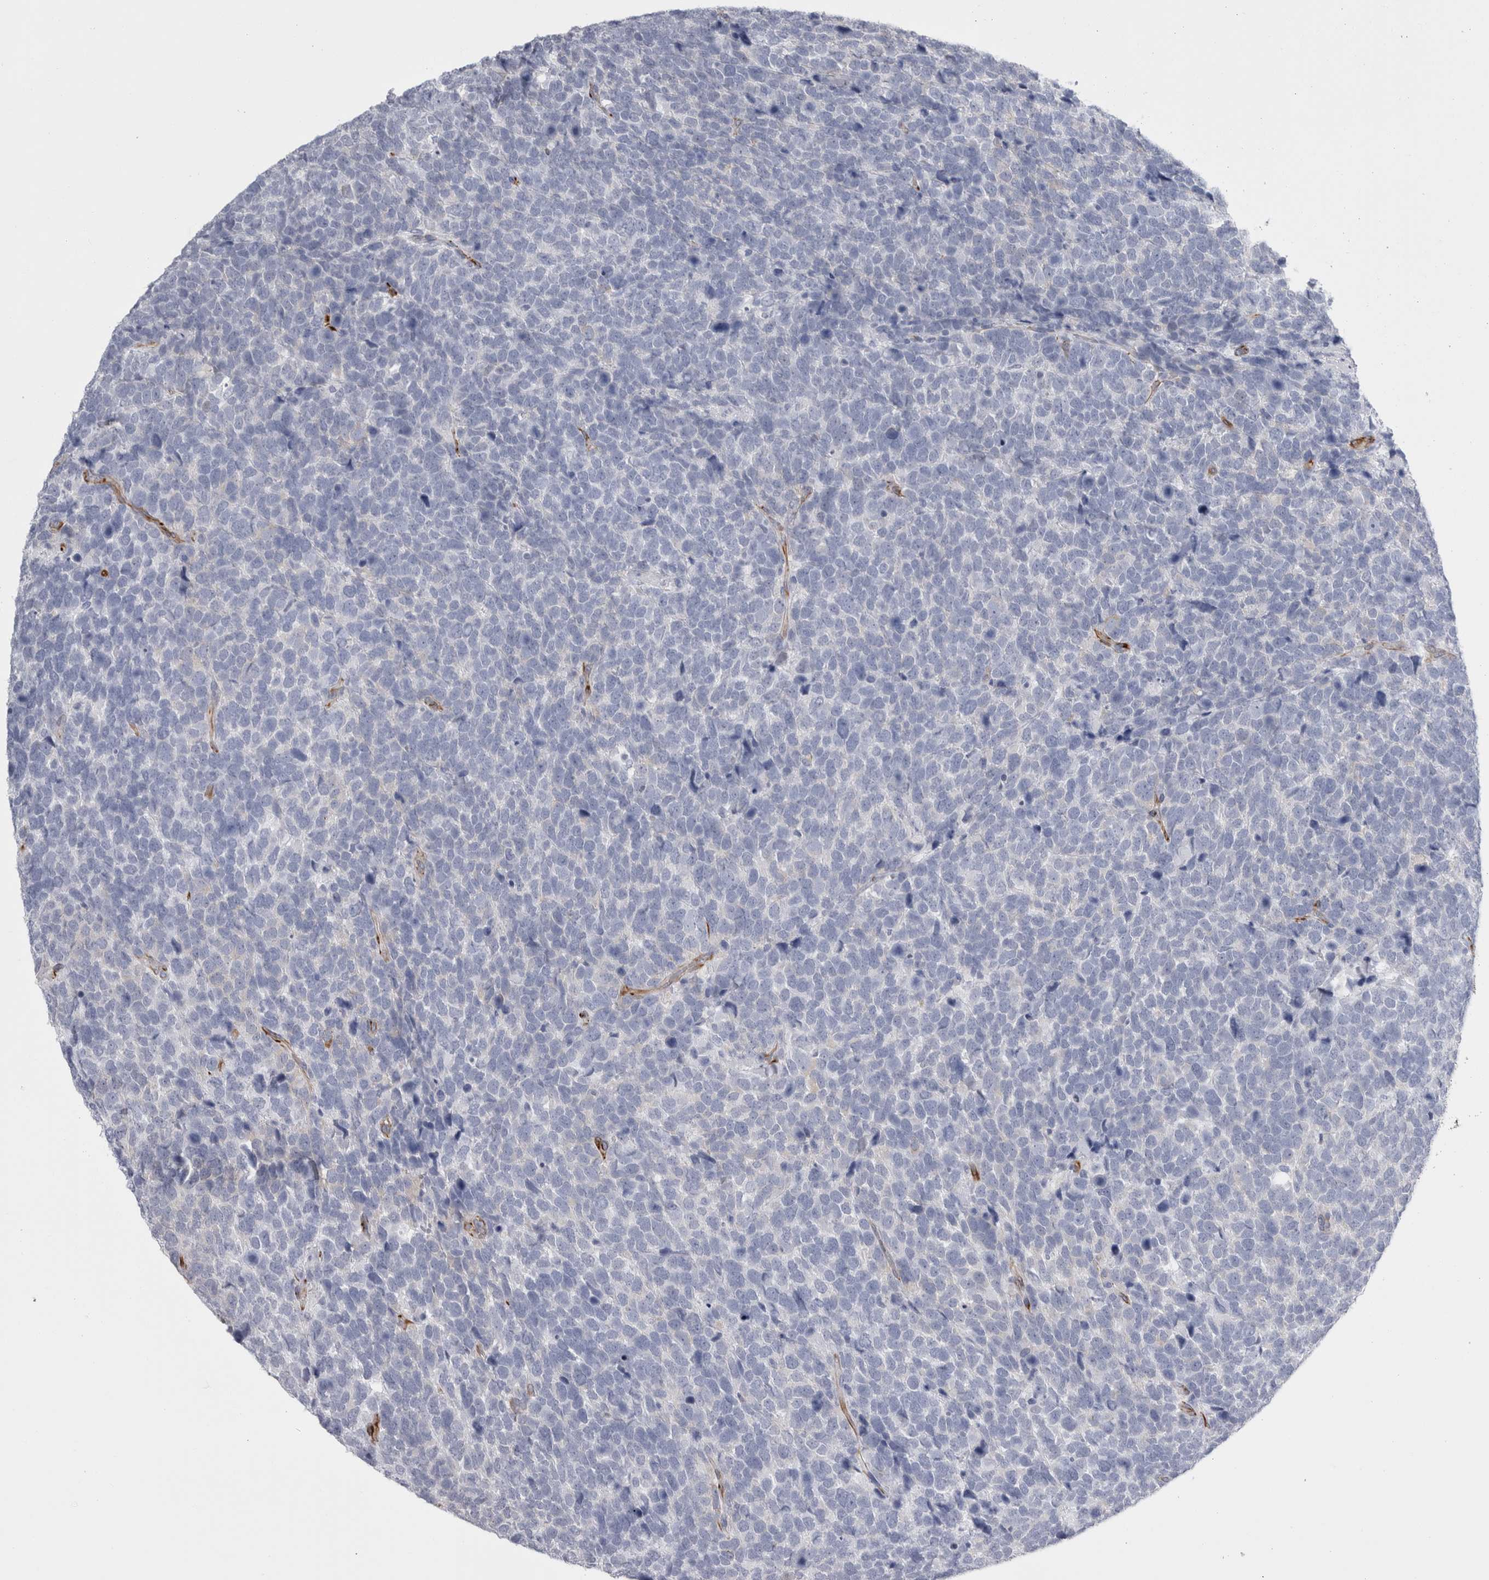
{"staining": {"intensity": "negative", "quantity": "none", "location": "none"}, "tissue": "urothelial cancer", "cell_type": "Tumor cells", "image_type": "cancer", "snomed": [{"axis": "morphology", "description": "Urothelial carcinoma, High grade"}, {"axis": "topography", "description": "Urinary bladder"}], "caption": "There is no significant staining in tumor cells of urothelial cancer.", "gene": "VWDE", "patient": {"sex": "female", "age": 82}}